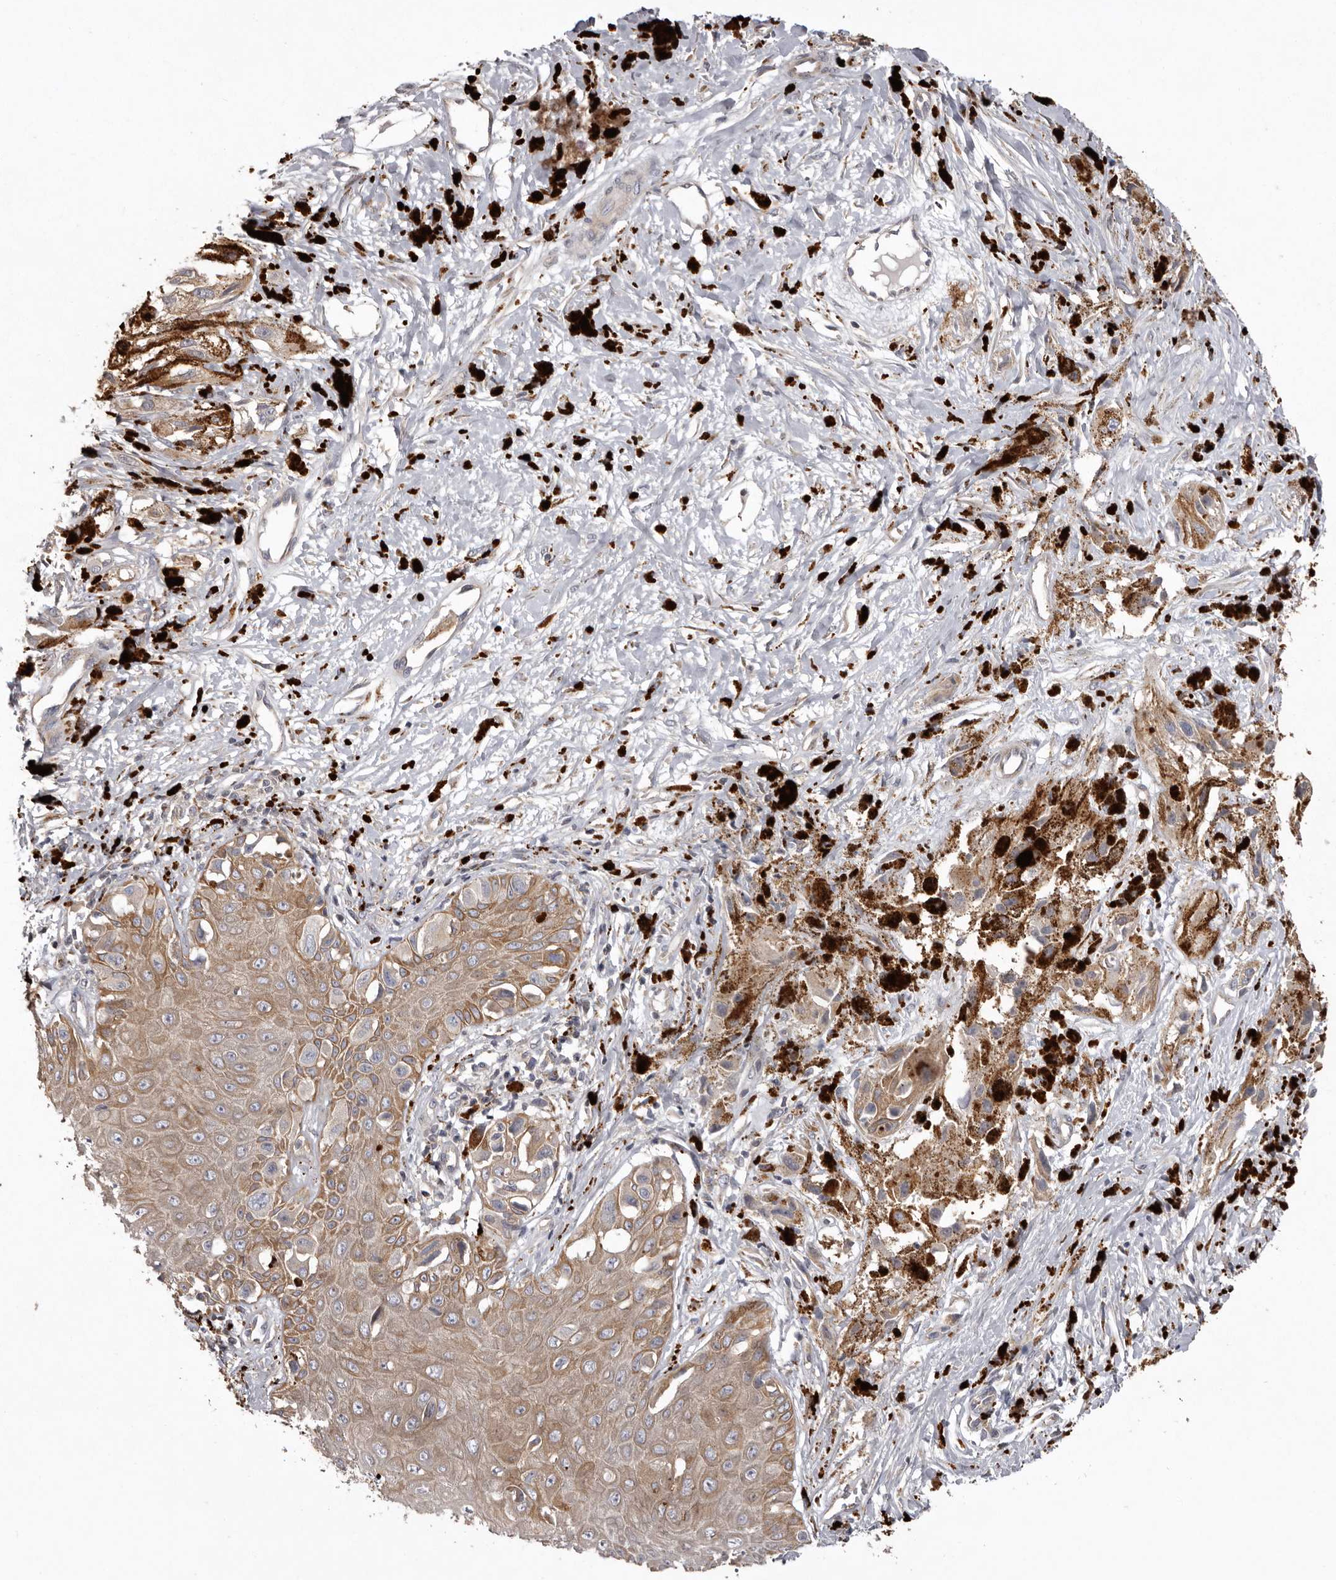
{"staining": {"intensity": "weak", "quantity": ">75%", "location": "cytoplasmic/membranous"}, "tissue": "melanoma", "cell_type": "Tumor cells", "image_type": "cancer", "snomed": [{"axis": "morphology", "description": "Malignant melanoma, NOS"}, {"axis": "topography", "description": "Skin"}], "caption": "This image displays immunohistochemistry (IHC) staining of melanoma, with low weak cytoplasmic/membranous positivity in about >75% of tumor cells.", "gene": "WDR47", "patient": {"sex": "male", "age": 88}}